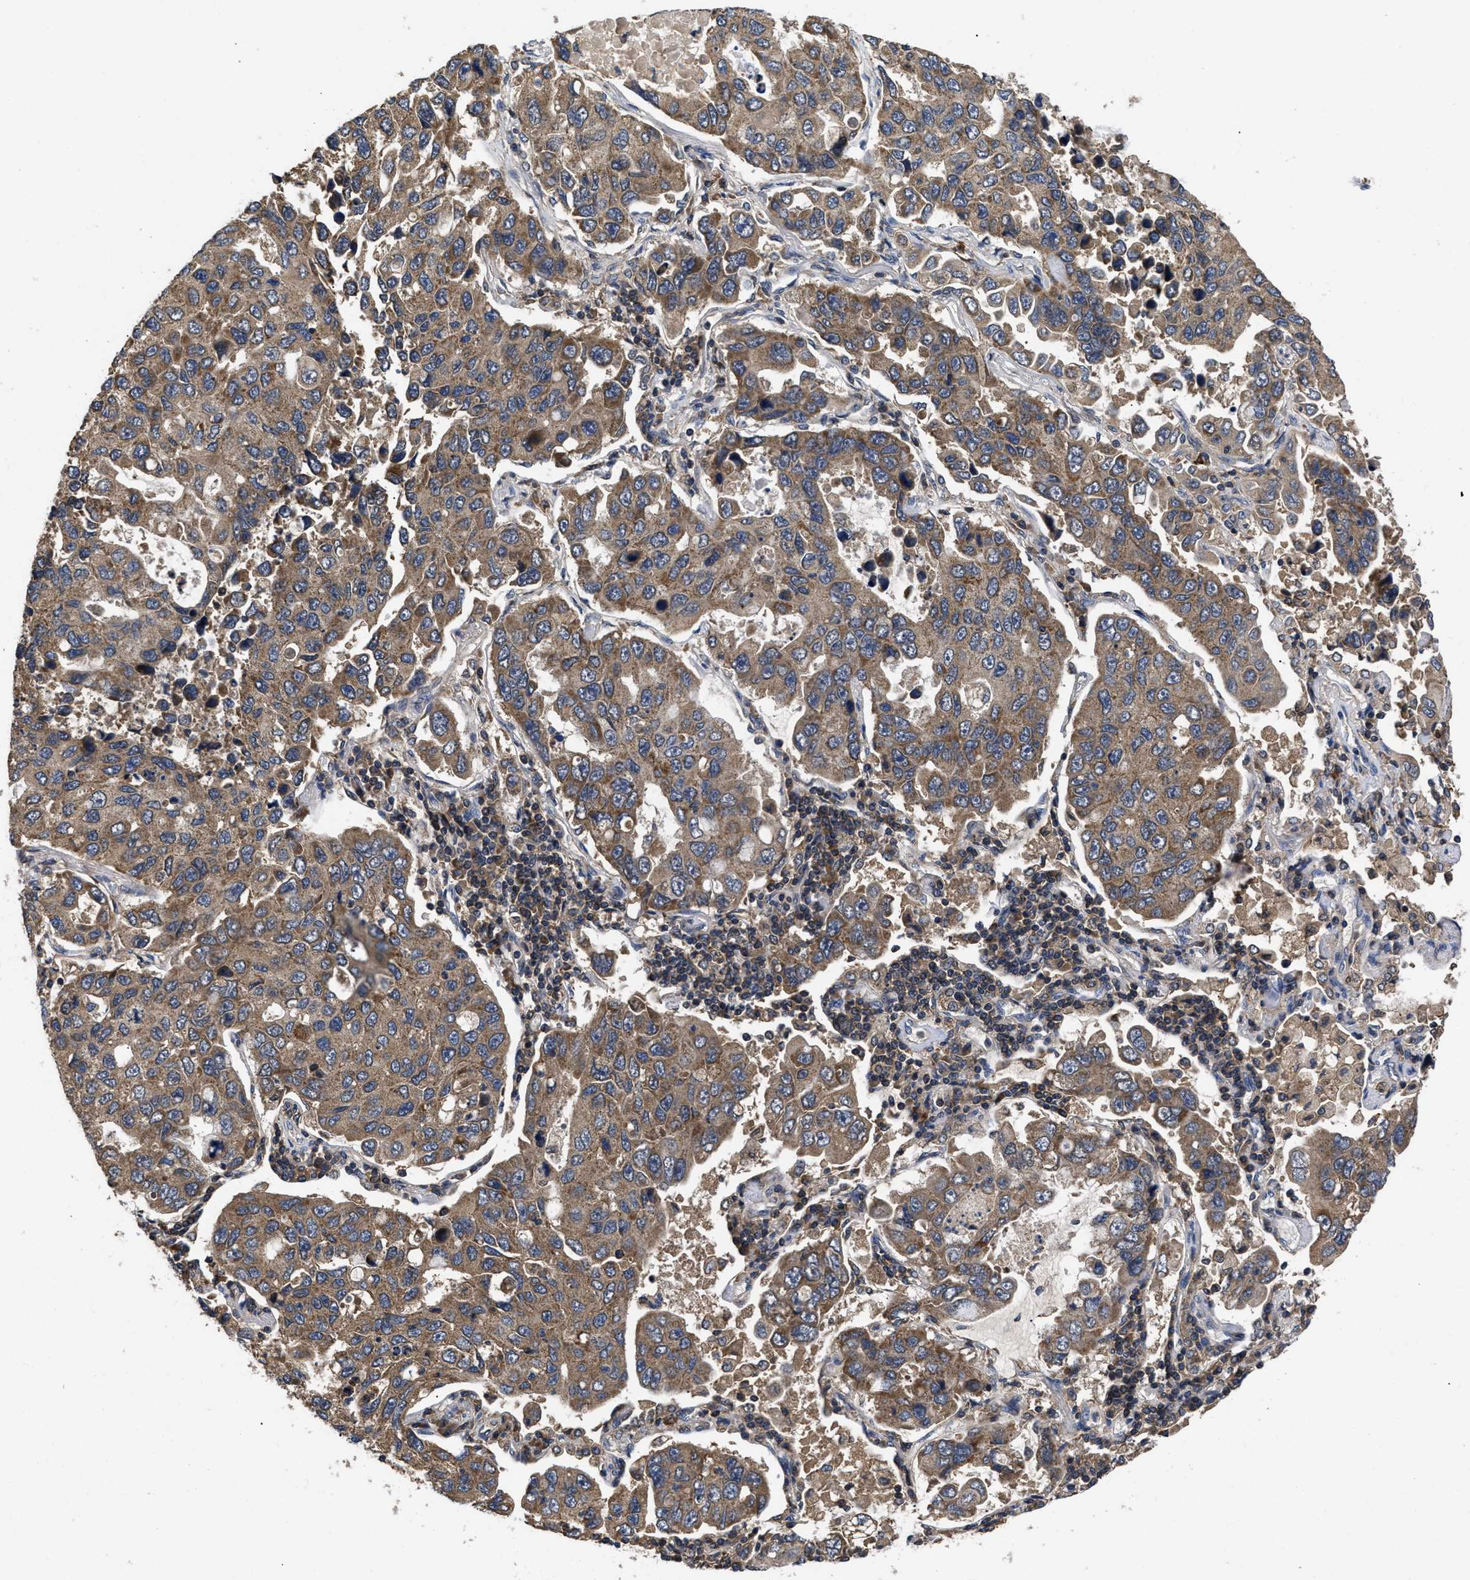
{"staining": {"intensity": "moderate", "quantity": ">75%", "location": "cytoplasmic/membranous"}, "tissue": "lung cancer", "cell_type": "Tumor cells", "image_type": "cancer", "snomed": [{"axis": "morphology", "description": "Adenocarcinoma, NOS"}, {"axis": "topography", "description": "Lung"}], "caption": "DAB (3,3'-diaminobenzidine) immunohistochemical staining of lung adenocarcinoma shows moderate cytoplasmic/membranous protein expression in approximately >75% of tumor cells.", "gene": "LRRC3", "patient": {"sex": "male", "age": 64}}